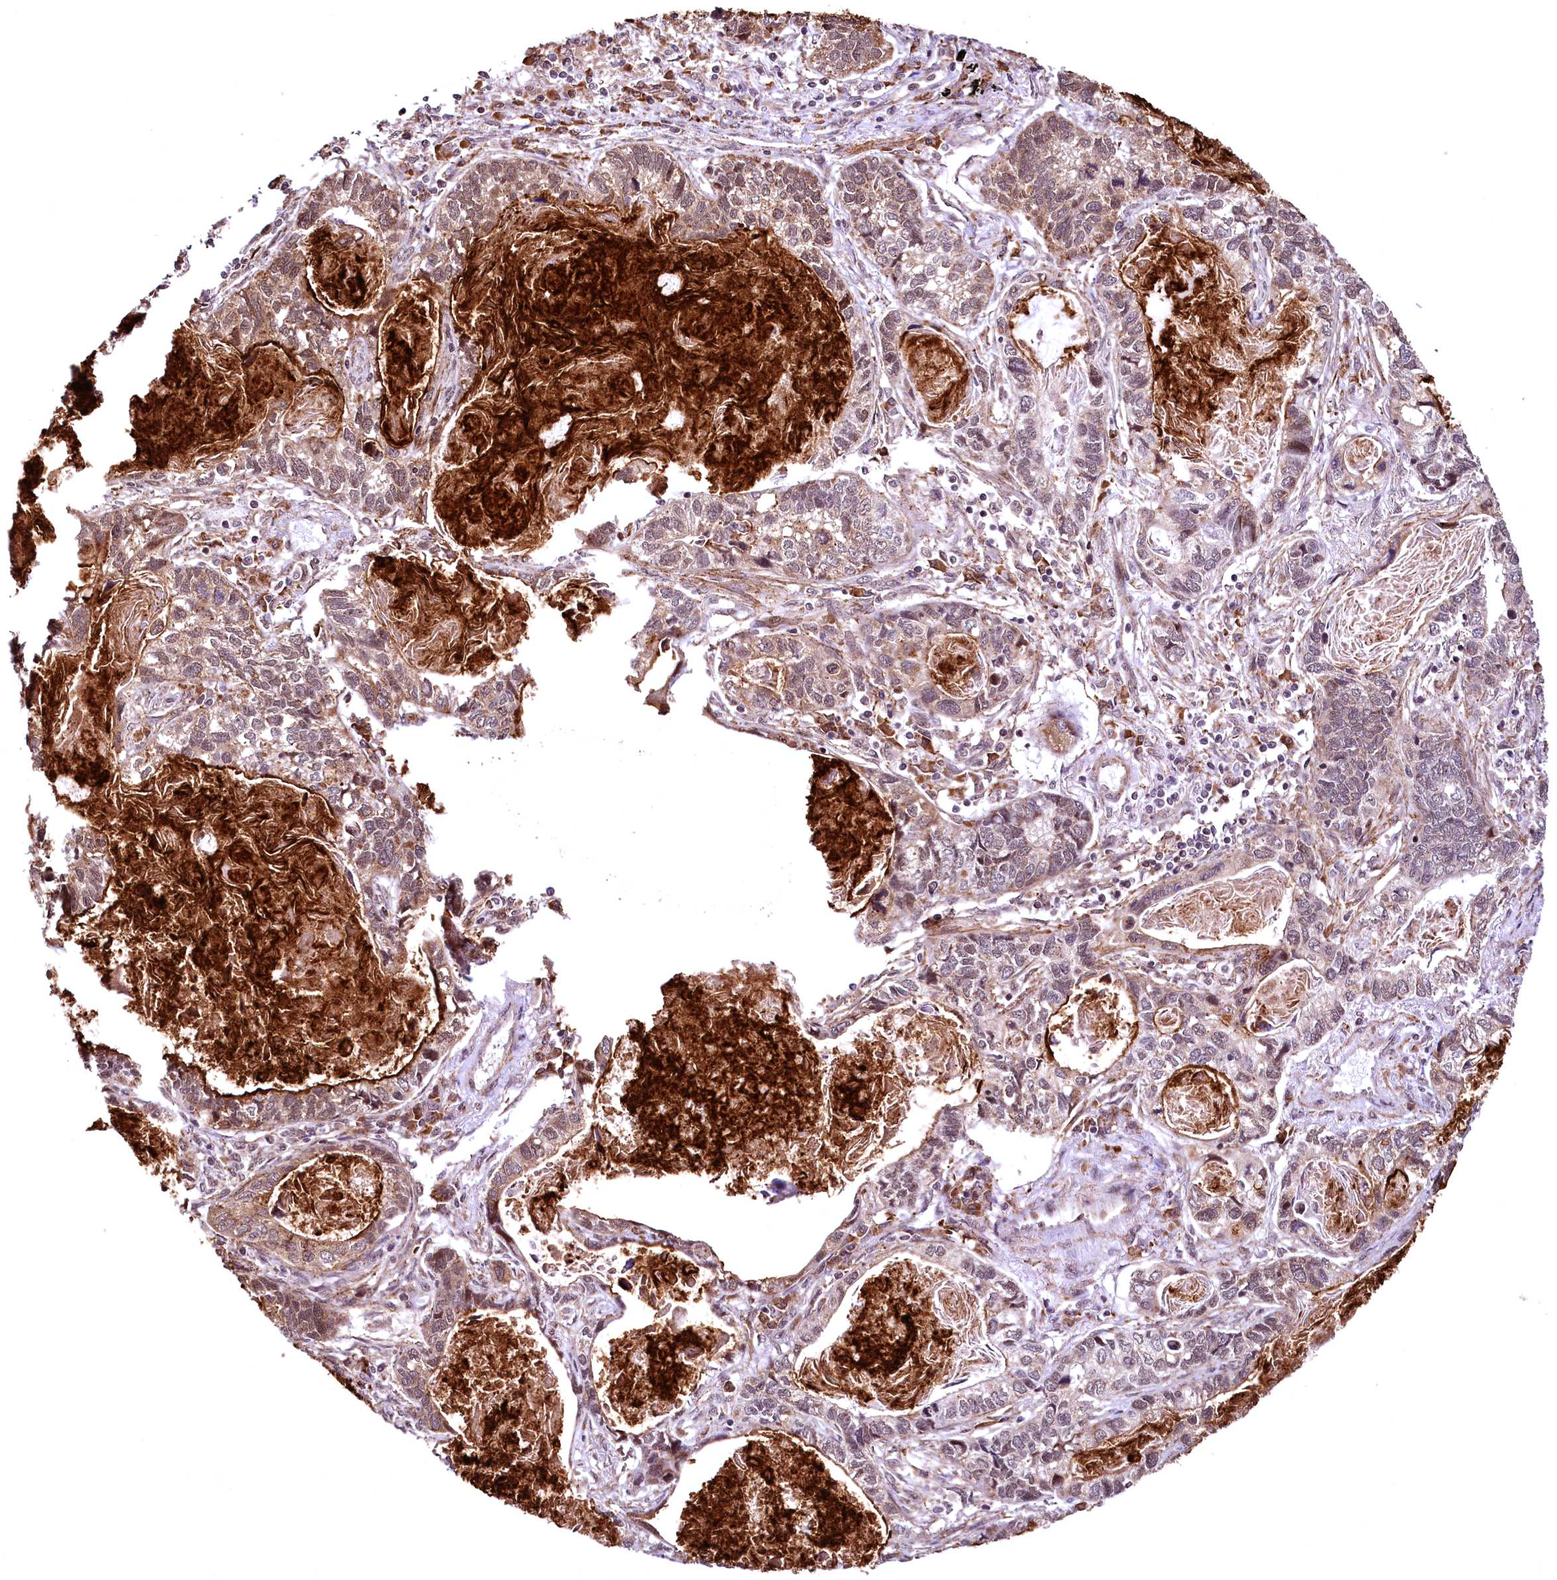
{"staining": {"intensity": "strong", "quantity": "<25%", "location": "cytoplasmic/membranous"}, "tissue": "lung cancer", "cell_type": "Tumor cells", "image_type": "cancer", "snomed": [{"axis": "morphology", "description": "Adenocarcinoma, NOS"}, {"axis": "topography", "description": "Lung"}], "caption": "Lung cancer stained with a brown dye demonstrates strong cytoplasmic/membranous positive positivity in approximately <25% of tumor cells.", "gene": "PDS5B", "patient": {"sex": "male", "age": 67}}